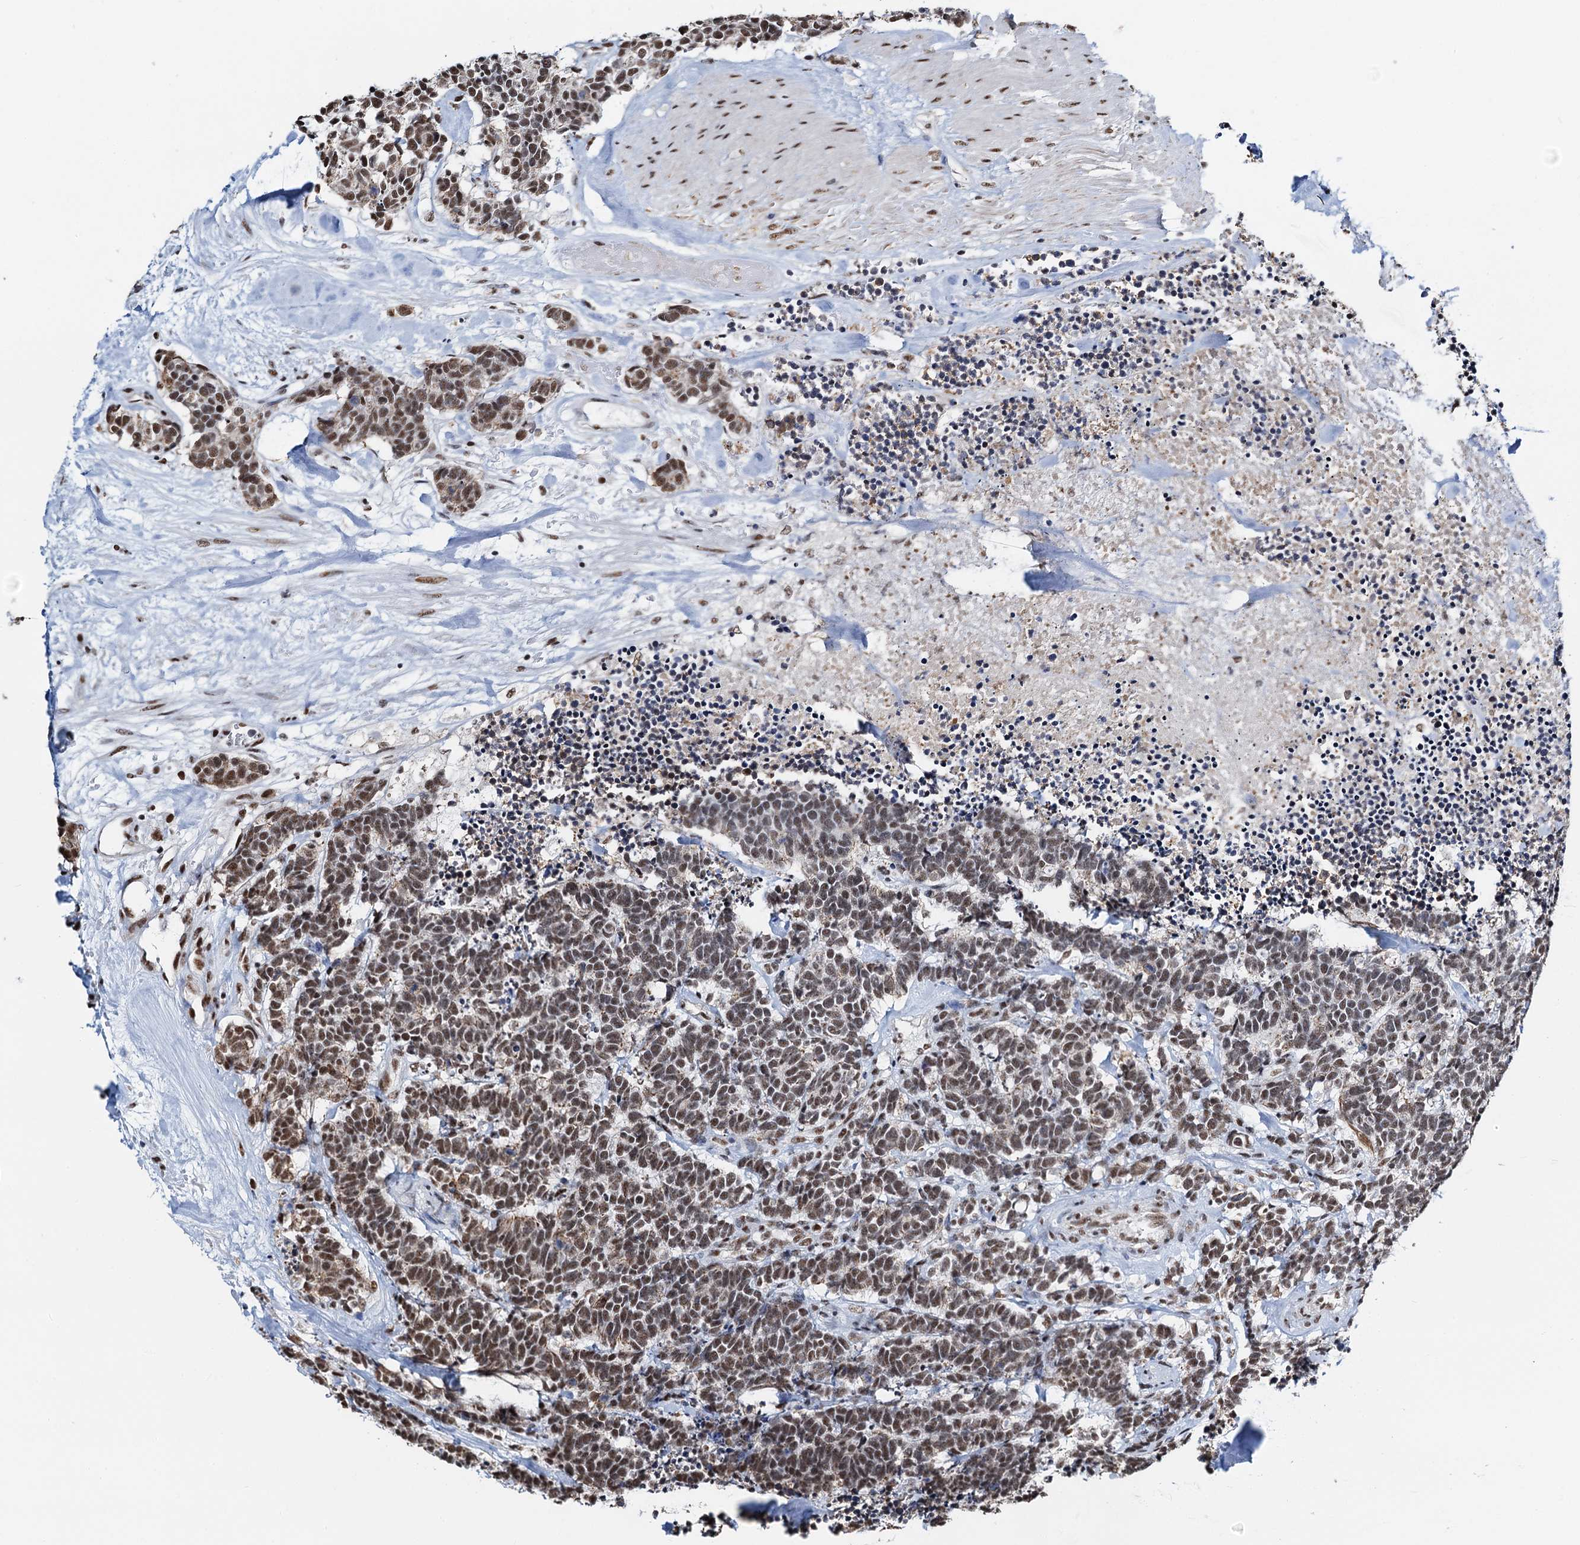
{"staining": {"intensity": "moderate", "quantity": "25%-75%", "location": "nuclear"}, "tissue": "carcinoid", "cell_type": "Tumor cells", "image_type": "cancer", "snomed": [{"axis": "morphology", "description": "Carcinoma, NOS"}, {"axis": "morphology", "description": "Carcinoid, malignant, NOS"}, {"axis": "topography", "description": "Urinary bladder"}], "caption": "Brown immunohistochemical staining in carcinoid shows moderate nuclear positivity in approximately 25%-75% of tumor cells.", "gene": "ZNF609", "patient": {"sex": "male", "age": 57}}